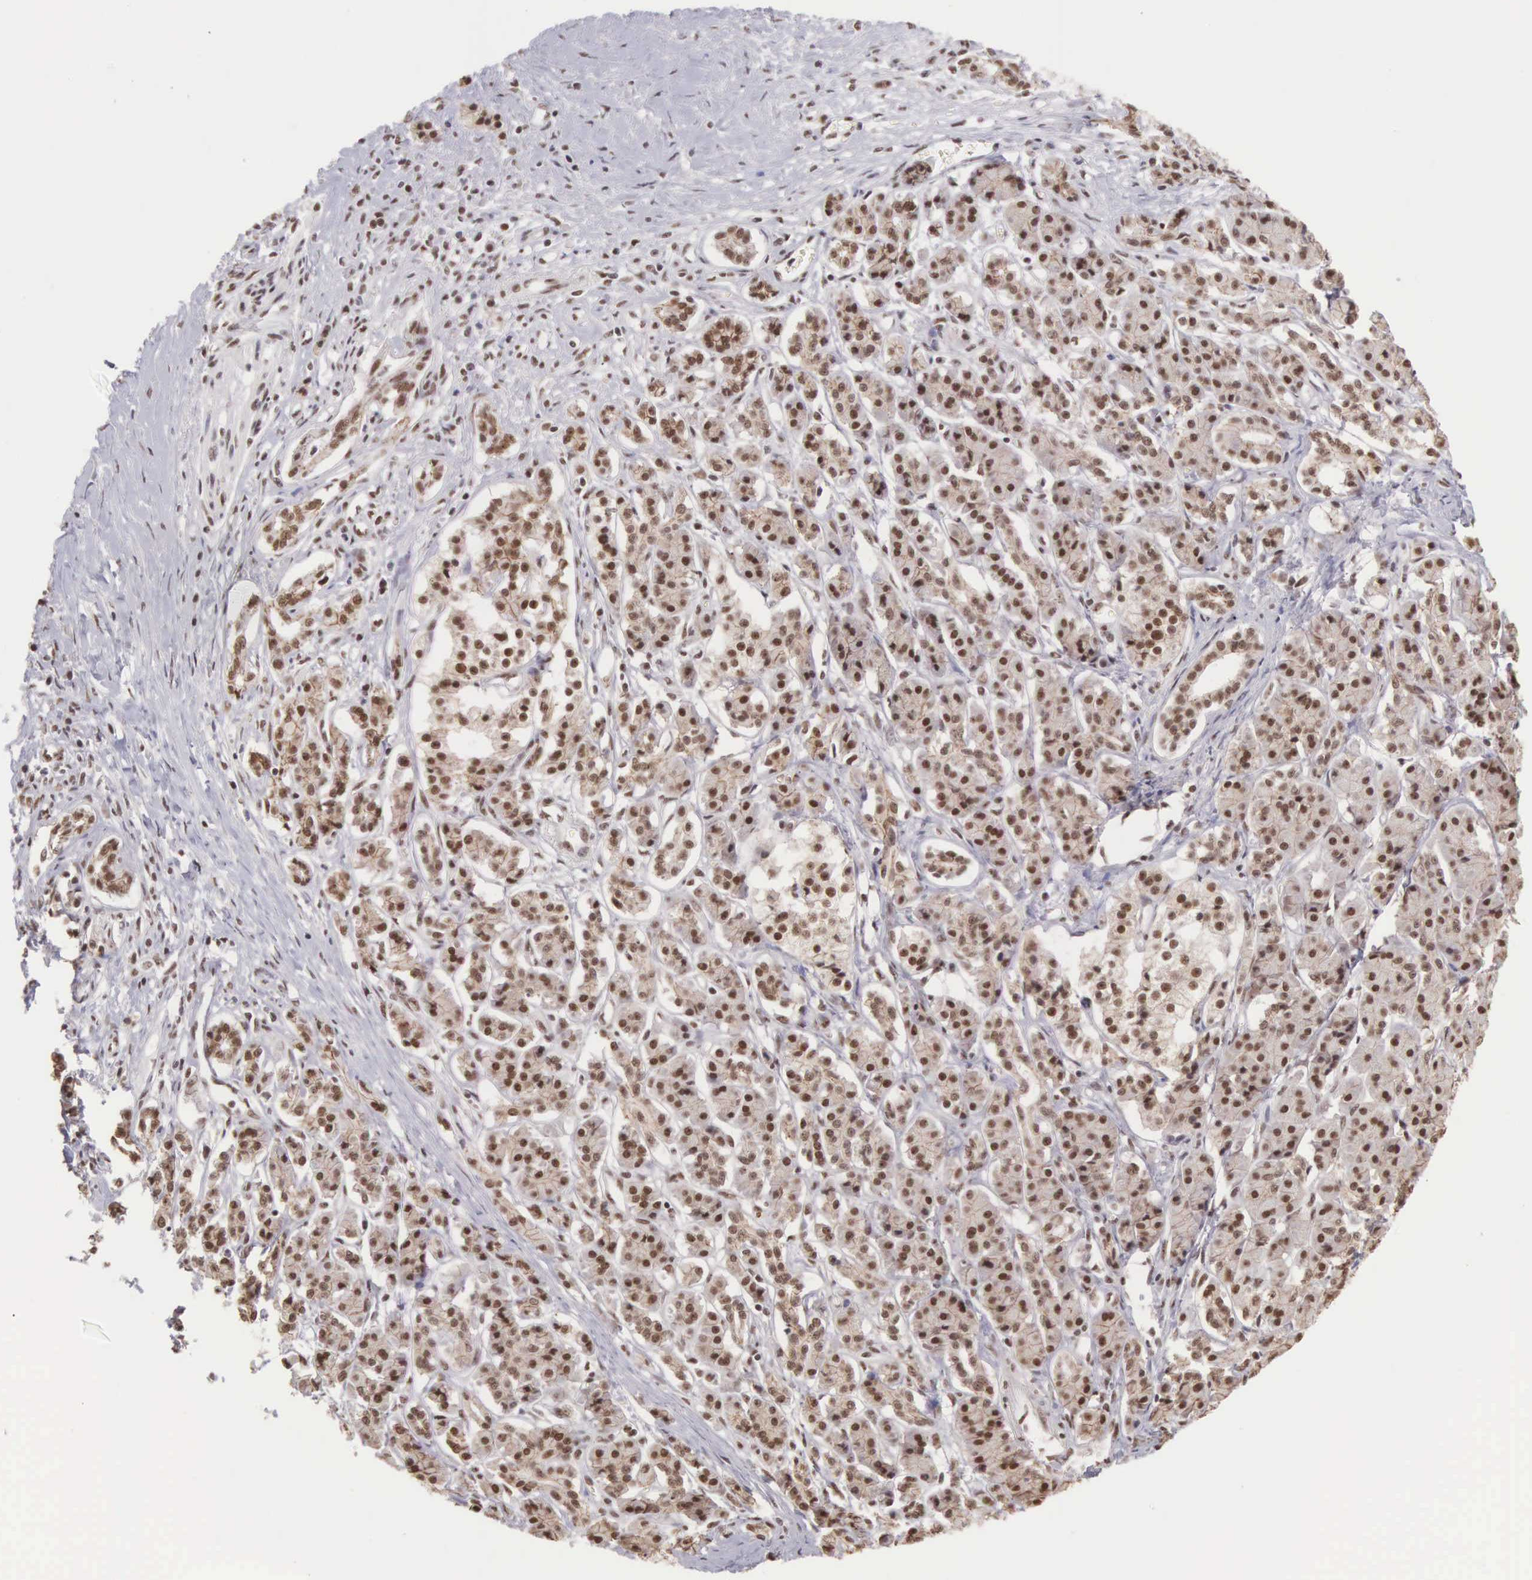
{"staining": {"intensity": "moderate", "quantity": ">75%", "location": "cytoplasmic/membranous,nuclear"}, "tissue": "pancreatic cancer", "cell_type": "Tumor cells", "image_type": "cancer", "snomed": [{"axis": "morphology", "description": "Adenocarcinoma, NOS"}, {"axis": "topography", "description": "Pancreas"}], "caption": "Moderate cytoplasmic/membranous and nuclear staining is identified in approximately >75% of tumor cells in pancreatic cancer (adenocarcinoma).", "gene": "POLR2F", "patient": {"sex": "male", "age": 59}}